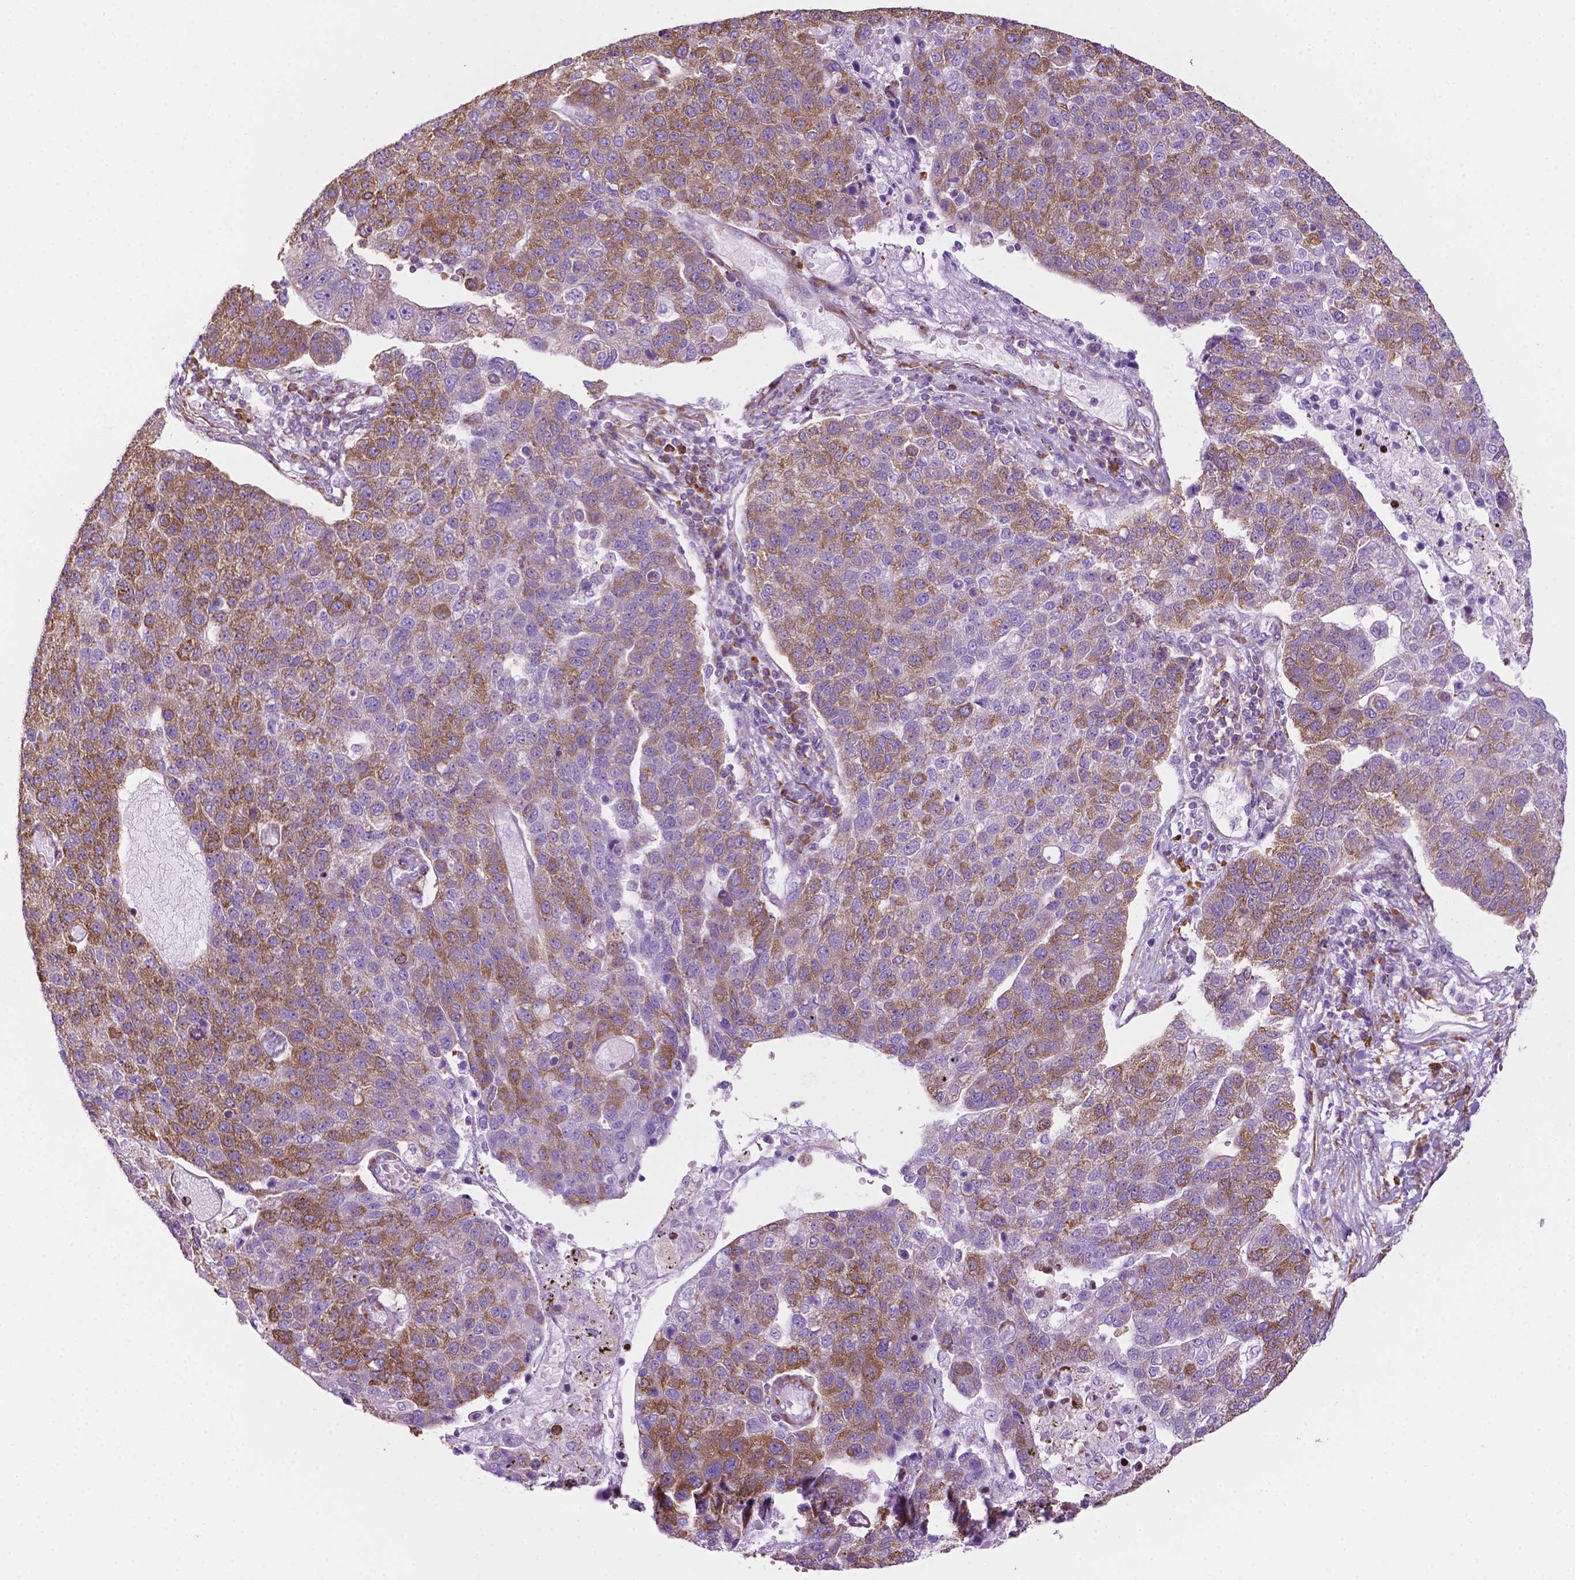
{"staining": {"intensity": "moderate", "quantity": "25%-75%", "location": "cytoplasmic/membranous"}, "tissue": "pancreatic cancer", "cell_type": "Tumor cells", "image_type": "cancer", "snomed": [{"axis": "morphology", "description": "Adenocarcinoma, NOS"}, {"axis": "topography", "description": "Pancreas"}], "caption": "The micrograph shows immunohistochemical staining of pancreatic cancer (adenocarcinoma). There is moderate cytoplasmic/membranous expression is identified in about 25%-75% of tumor cells.", "gene": "RPL29", "patient": {"sex": "female", "age": 61}}